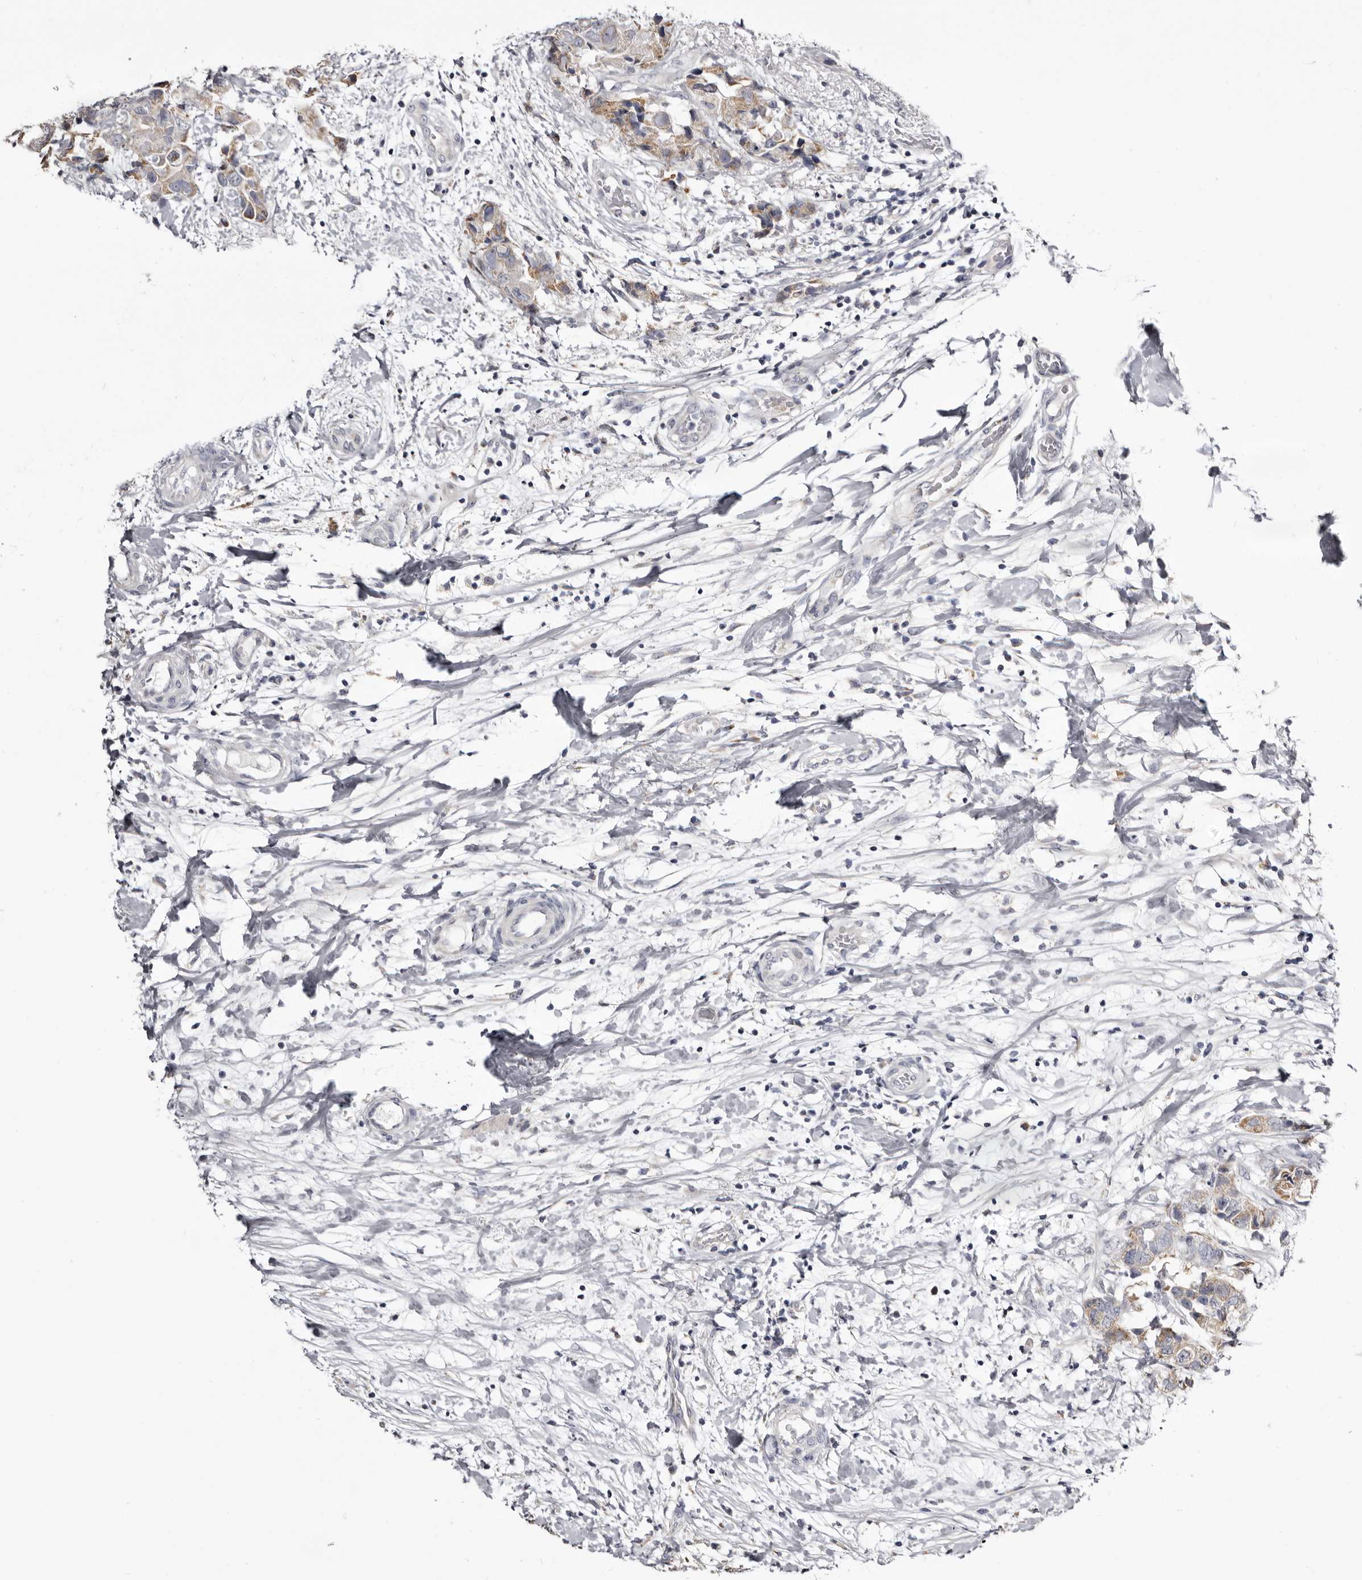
{"staining": {"intensity": "moderate", "quantity": "<25%", "location": "cytoplasmic/membranous"}, "tissue": "breast cancer", "cell_type": "Tumor cells", "image_type": "cancer", "snomed": [{"axis": "morphology", "description": "Duct carcinoma"}, {"axis": "topography", "description": "Breast"}], "caption": "Immunohistochemical staining of infiltrating ductal carcinoma (breast) reveals low levels of moderate cytoplasmic/membranous protein expression in approximately <25% of tumor cells. Immunohistochemistry (ihc) stains the protein in brown and the nuclei are stained blue.", "gene": "CASQ1", "patient": {"sex": "female", "age": 62}}